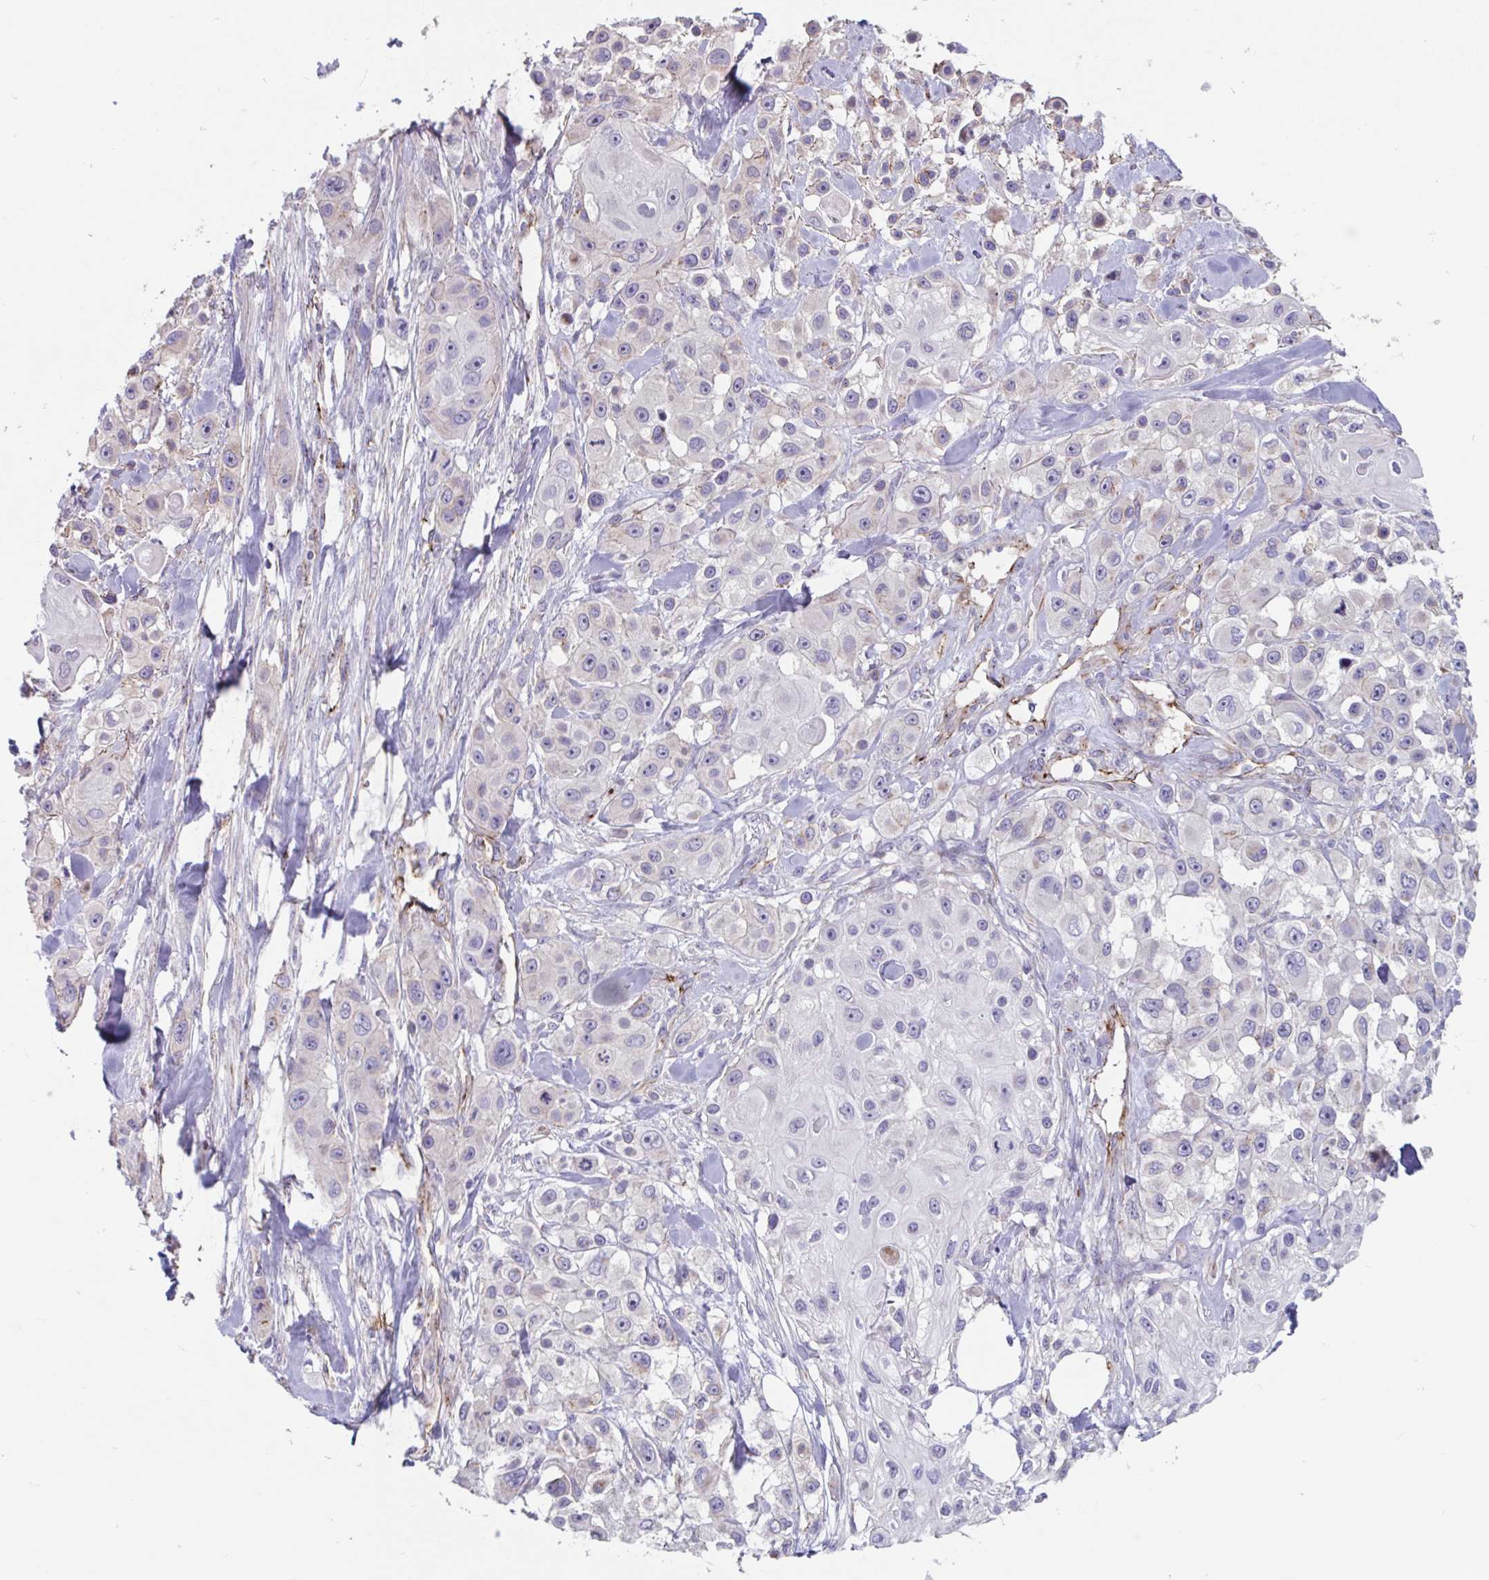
{"staining": {"intensity": "negative", "quantity": "none", "location": "none"}, "tissue": "skin cancer", "cell_type": "Tumor cells", "image_type": "cancer", "snomed": [{"axis": "morphology", "description": "Squamous cell carcinoma, NOS"}, {"axis": "topography", "description": "Skin"}], "caption": "Tumor cells are negative for protein expression in human squamous cell carcinoma (skin). Brightfield microscopy of immunohistochemistry (IHC) stained with DAB (brown) and hematoxylin (blue), captured at high magnification.", "gene": "CITED4", "patient": {"sex": "male", "age": 63}}